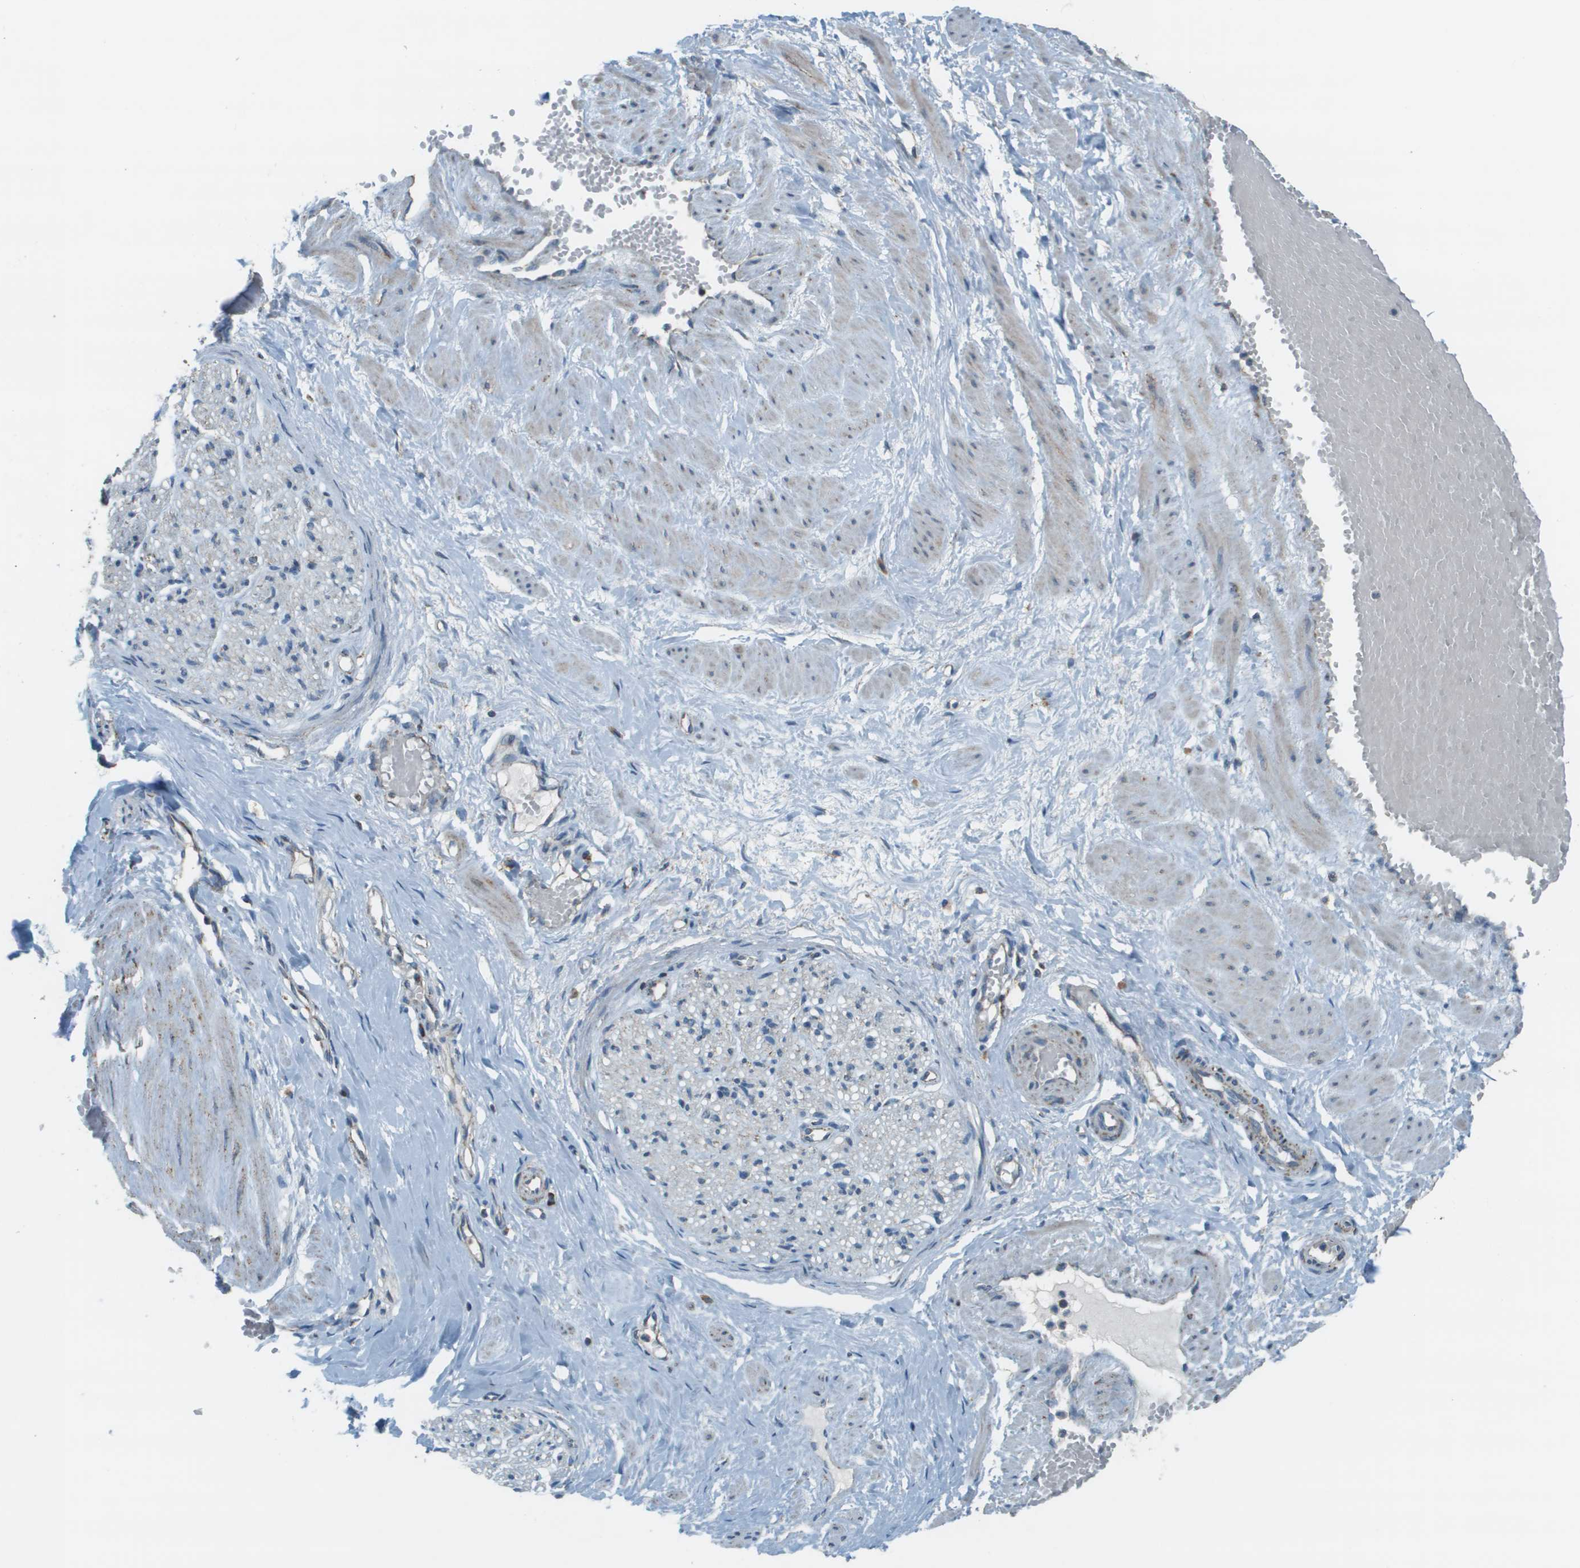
{"staining": {"intensity": "moderate", "quantity": "<25%", "location": "cytoplasmic/membranous"}, "tissue": "adipose tissue", "cell_type": "Adipocytes", "image_type": "normal", "snomed": [{"axis": "morphology", "description": "Normal tissue, NOS"}, {"axis": "topography", "description": "Soft tissue"}, {"axis": "topography", "description": "Vascular tissue"}], "caption": "Immunohistochemical staining of benign adipose tissue exhibits moderate cytoplasmic/membranous protein positivity in approximately <25% of adipocytes.", "gene": "FH", "patient": {"sex": "female", "age": 35}}